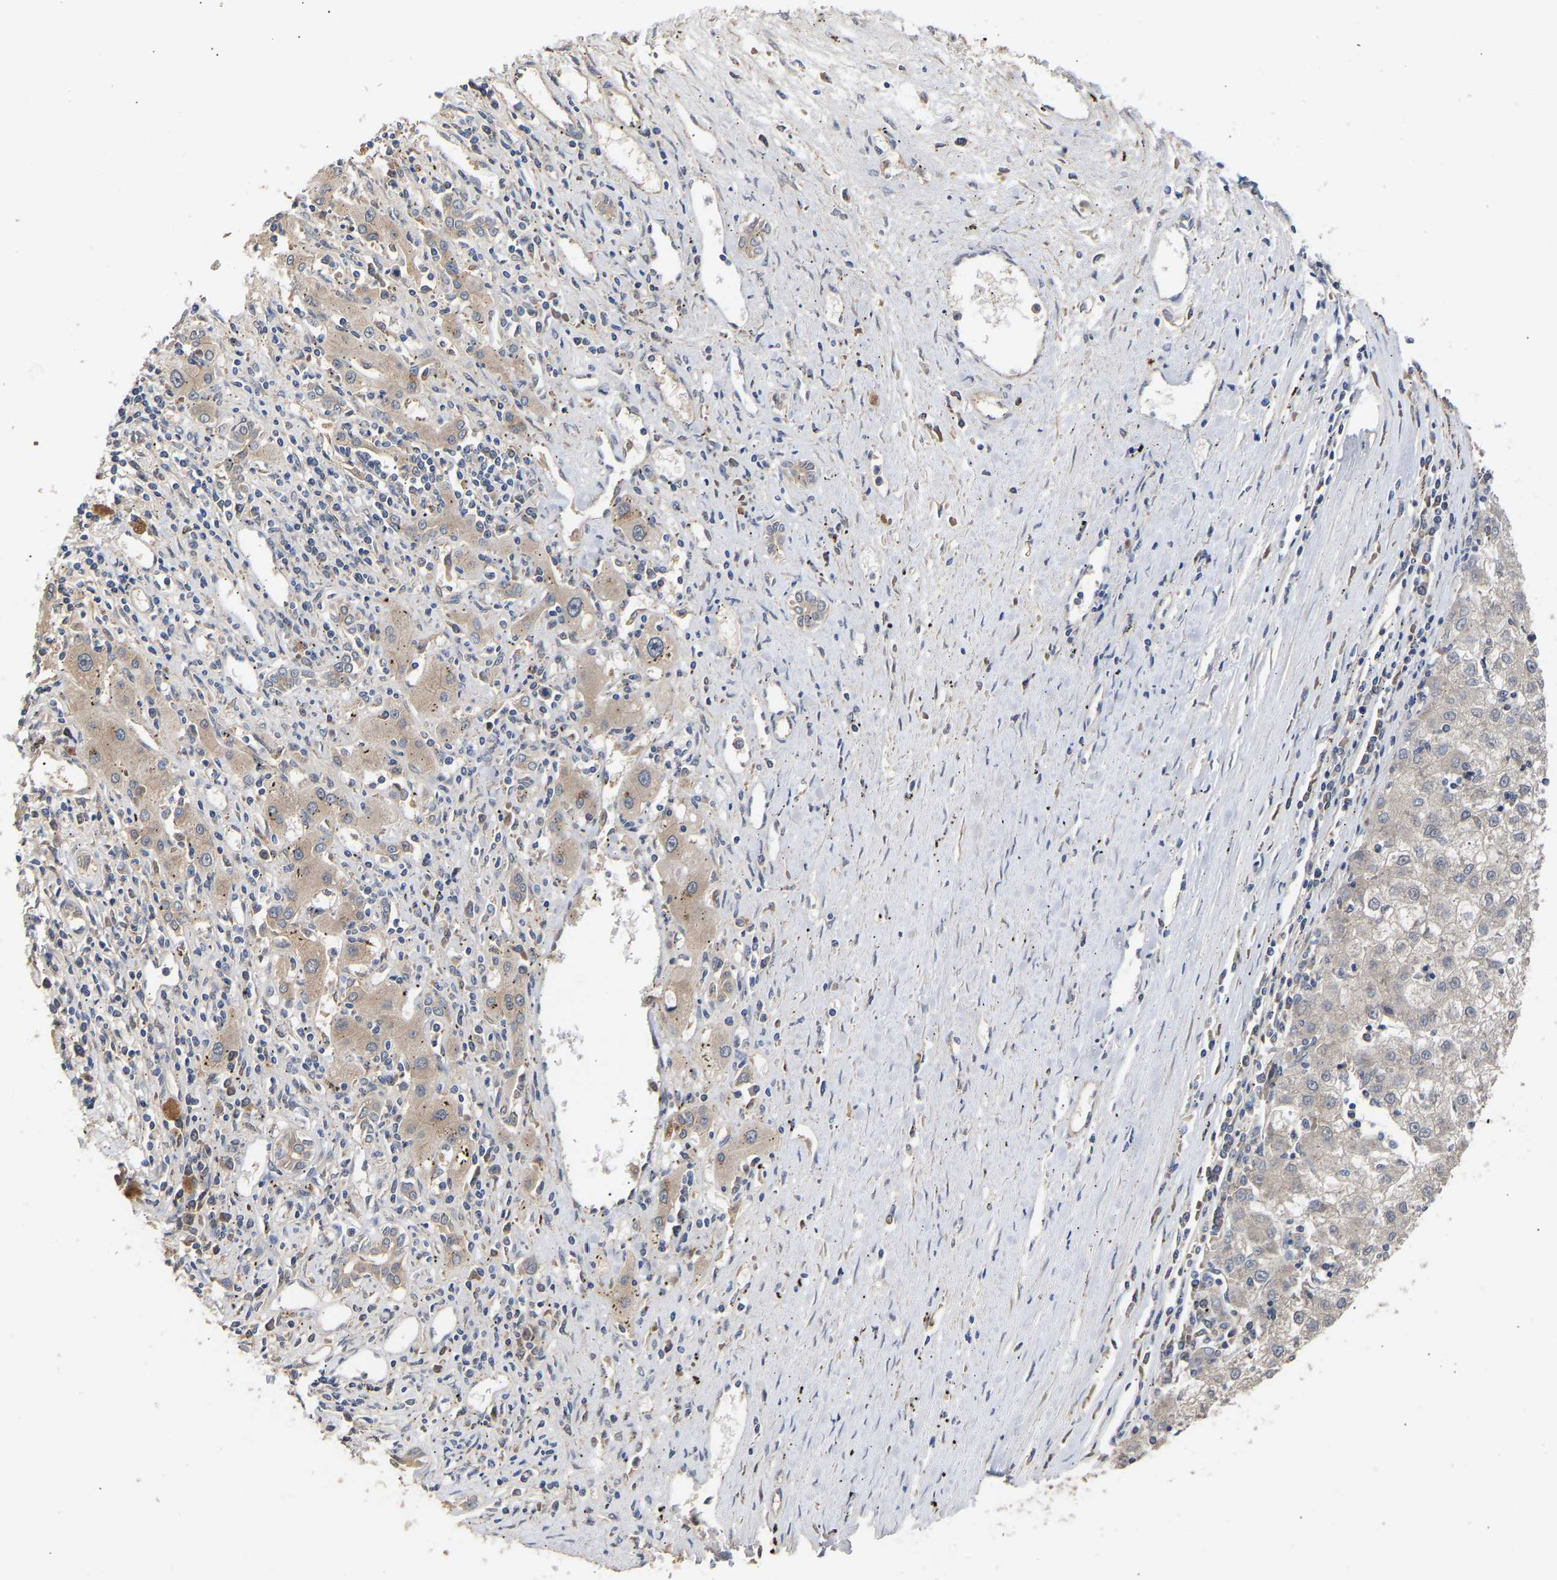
{"staining": {"intensity": "weak", "quantity": "<25%", "location": "cytoplasmic/membranous"}, "tissue": "liver cancer", "cell_type": "Tumor cells", "image_type": "cancer", "snomed": [{"axis": "morphology", "description": "Carcinoma, Hepatocellular, NOS"}, {"axis": "topography", "description": "Liver"}], "caption": "Tumor cells are negative for brown protein staining in liver cancer (hepatocellular carcinoma). (Brightfield microscopy of DAB (3,3'-diaminobenzidine) immunohistochemistry (IHC) at high magnification).", "gene": "KASH5", "patient": {"sex": "male", "age": 72}}